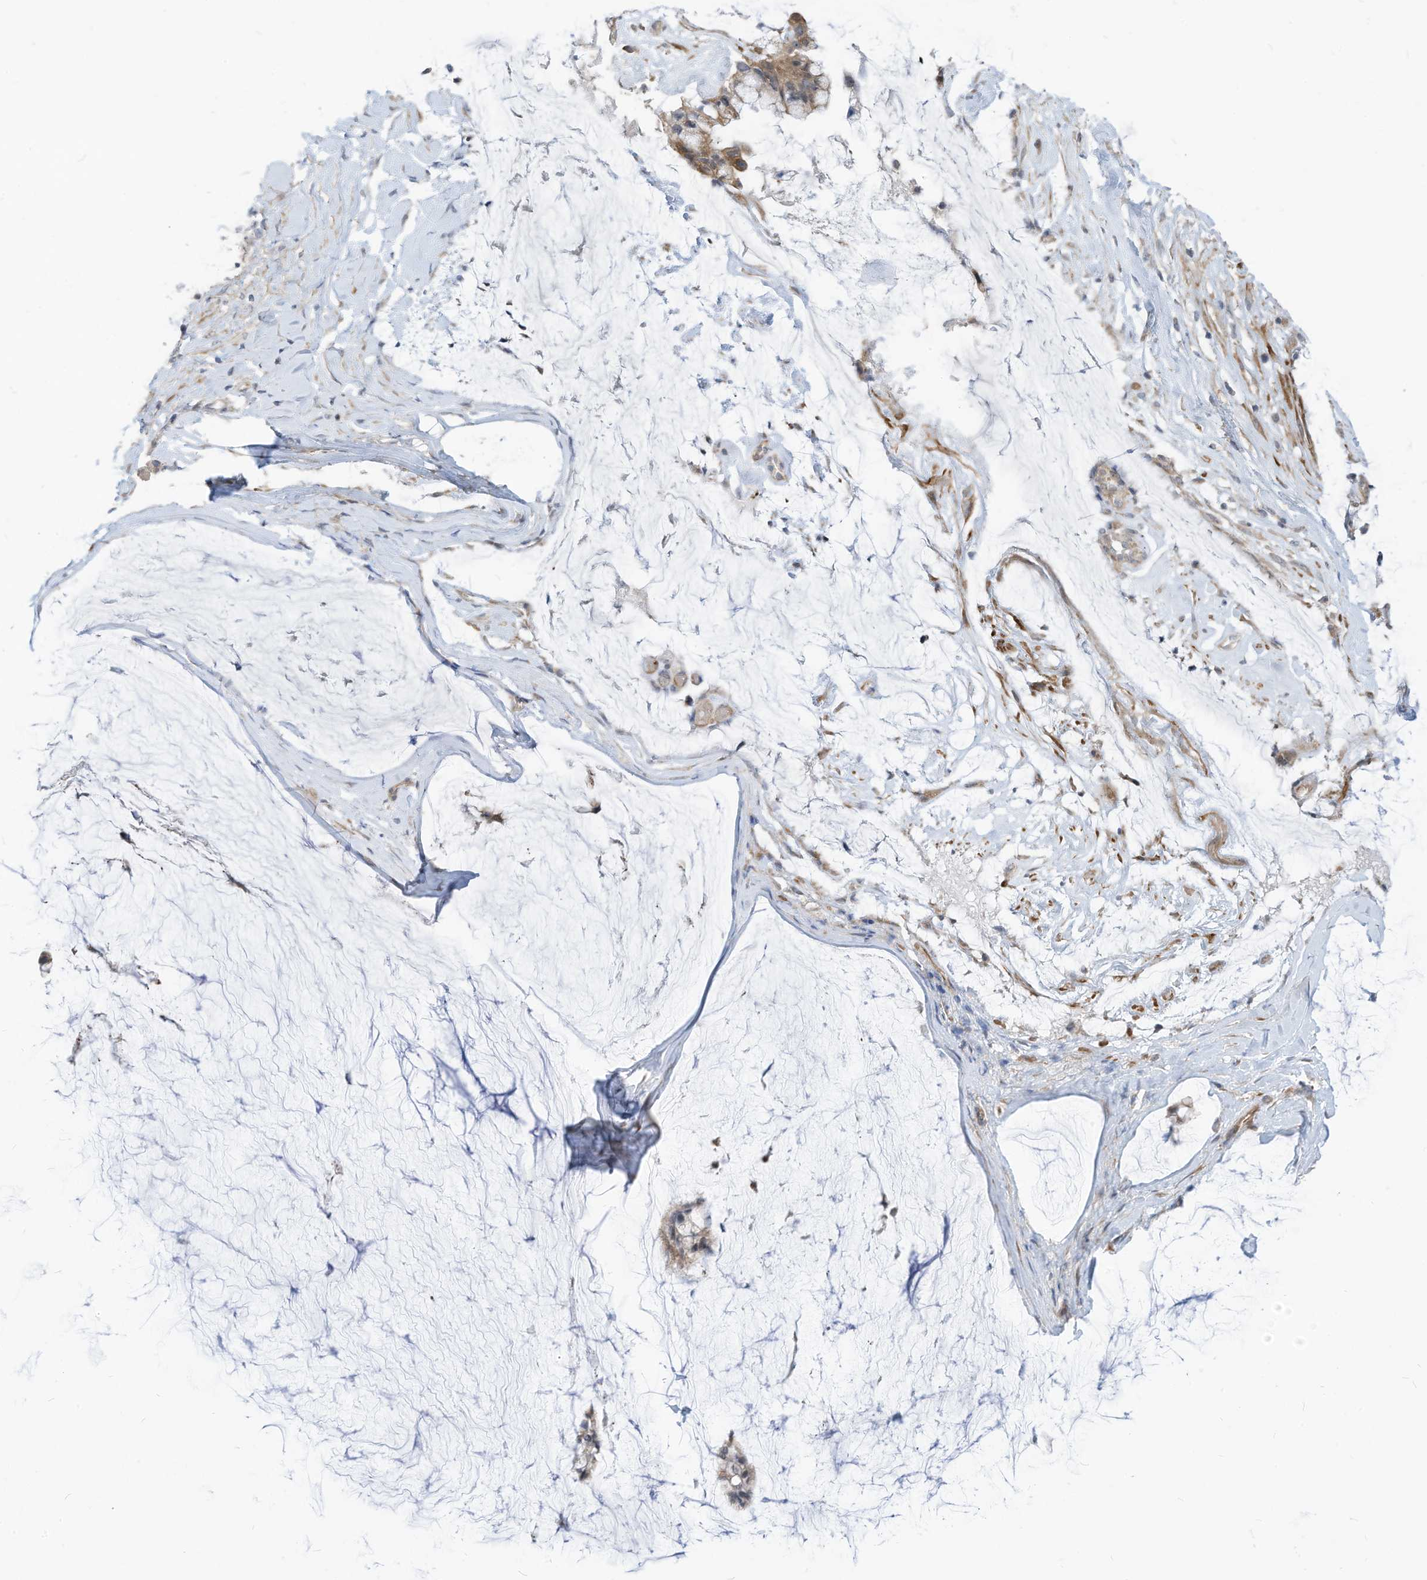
{"staining": {"intensity": "weak", "quantity": ">75%", "location": "cytoplasmic/membranous"}, "tissue": "ovarian cancer", "cell_type": "Tumor cells", "image_type": "cancer", "snomed": [{"axis": "morphology", "description": "Cystadenocarcinoma, mucinous, NOS"}, {"axis": "topography", "description": "Ovary"}], "caption": "Protein analysis of mucinous cystadenocarcinoma (ovarian) tissue displays weak cytoplasmic/membranous staining in about >75% of tumor cells. (Brightfield microscopy of DAB IHC at high magnification).", "gene": "GPATCH3", "patient": {"sex": "female", "age": 39}}